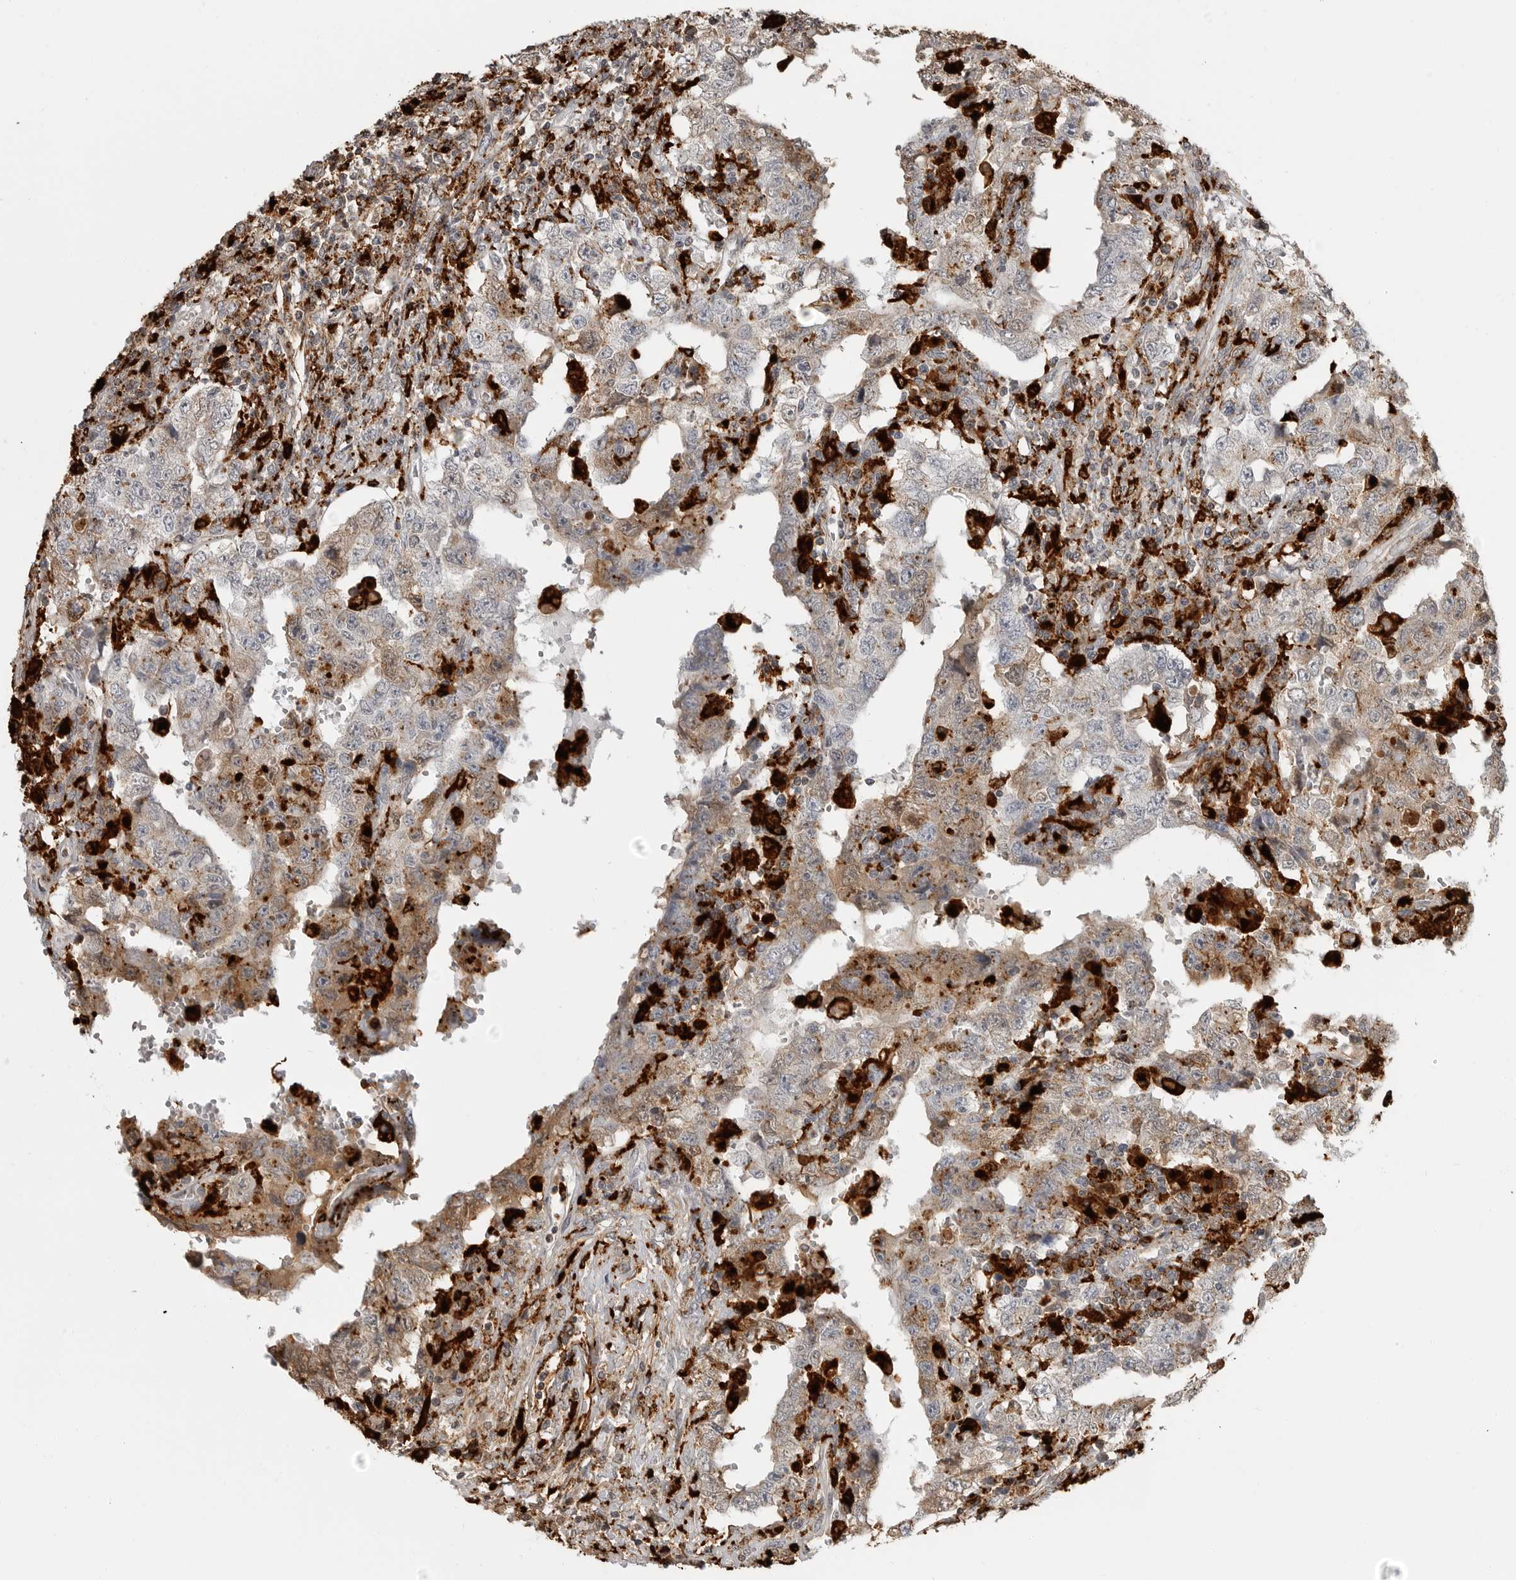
{"staining": {"intensity": "moderate", "quantity": "<25%", "location": "cytoplasmic/membranous"}, "tissue": "testis cancer", "cell_type": "Tumor cells", "image_type": "cancer", "snomed": [{"axis": "morphology", "description": "Carcinoma, Embryonal, NOS"}, {"axis": "topography", "description": "Testis"}], "caption": "Protein staining displays moderate cytoplasmic/membranous staining in about <25% of tumor cells in testis embryonal carcinoma.", "gene": "IFI30", "patient": {"sex": "male", "age": 26}}